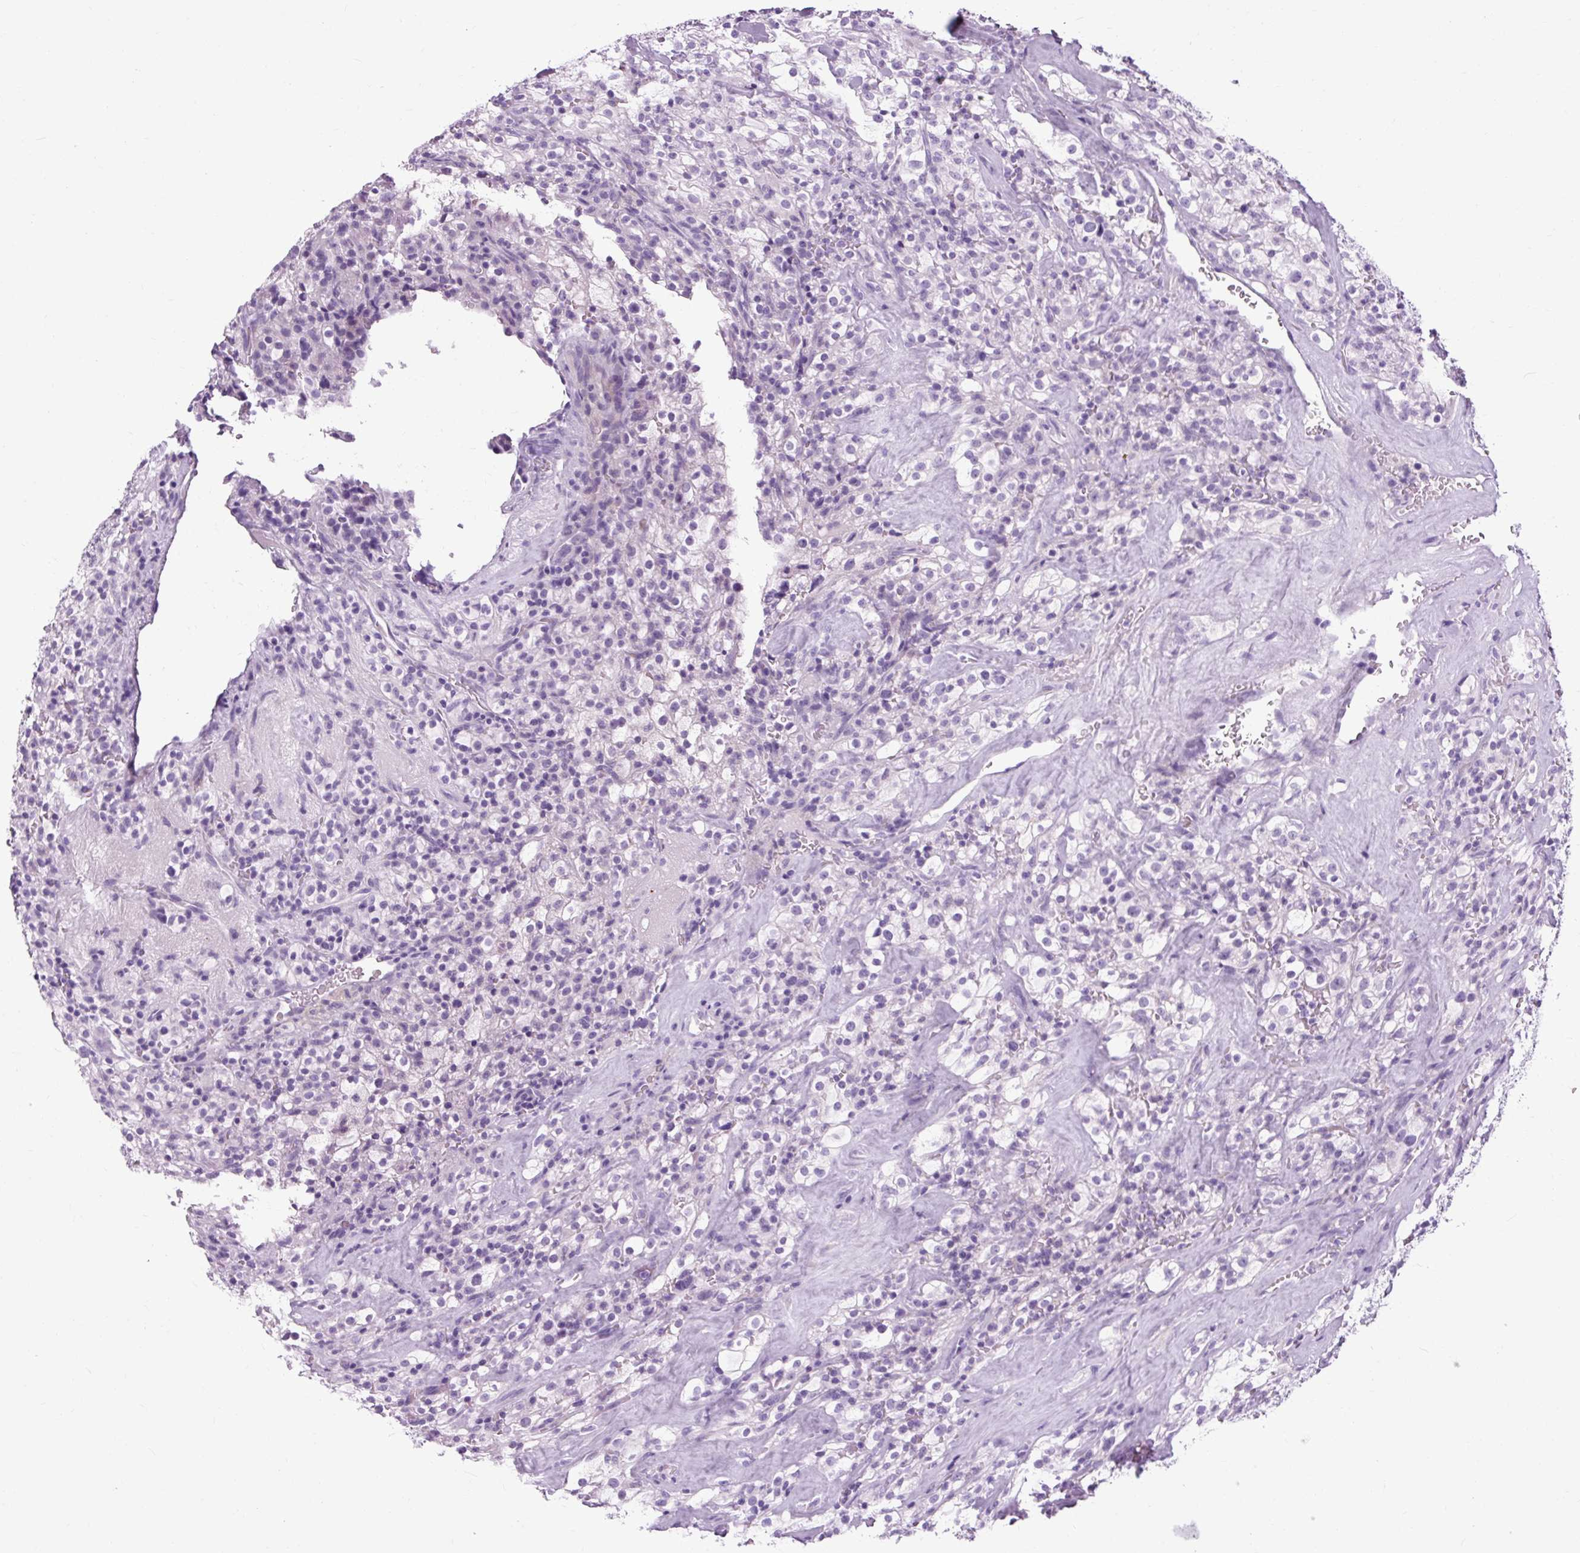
{"staining": {"intensity": "negative", "quantity": "none", "location": "none"}, "tissue": "renal cancer", "cell_type": "Tumor cells", "image_type": "cancer", "snomed": [{"axis": "morphology", "description": "Adenocarcinoma, NOS"}, {"axis": "topography", "description": "Kidney"}], "caption": "Immunohistochemistry of adenocarcinoma (renal) demonstrates no staining in tumor cells.", "gene": "OOEP", "patient": {"sex": "female", "age": 74}}